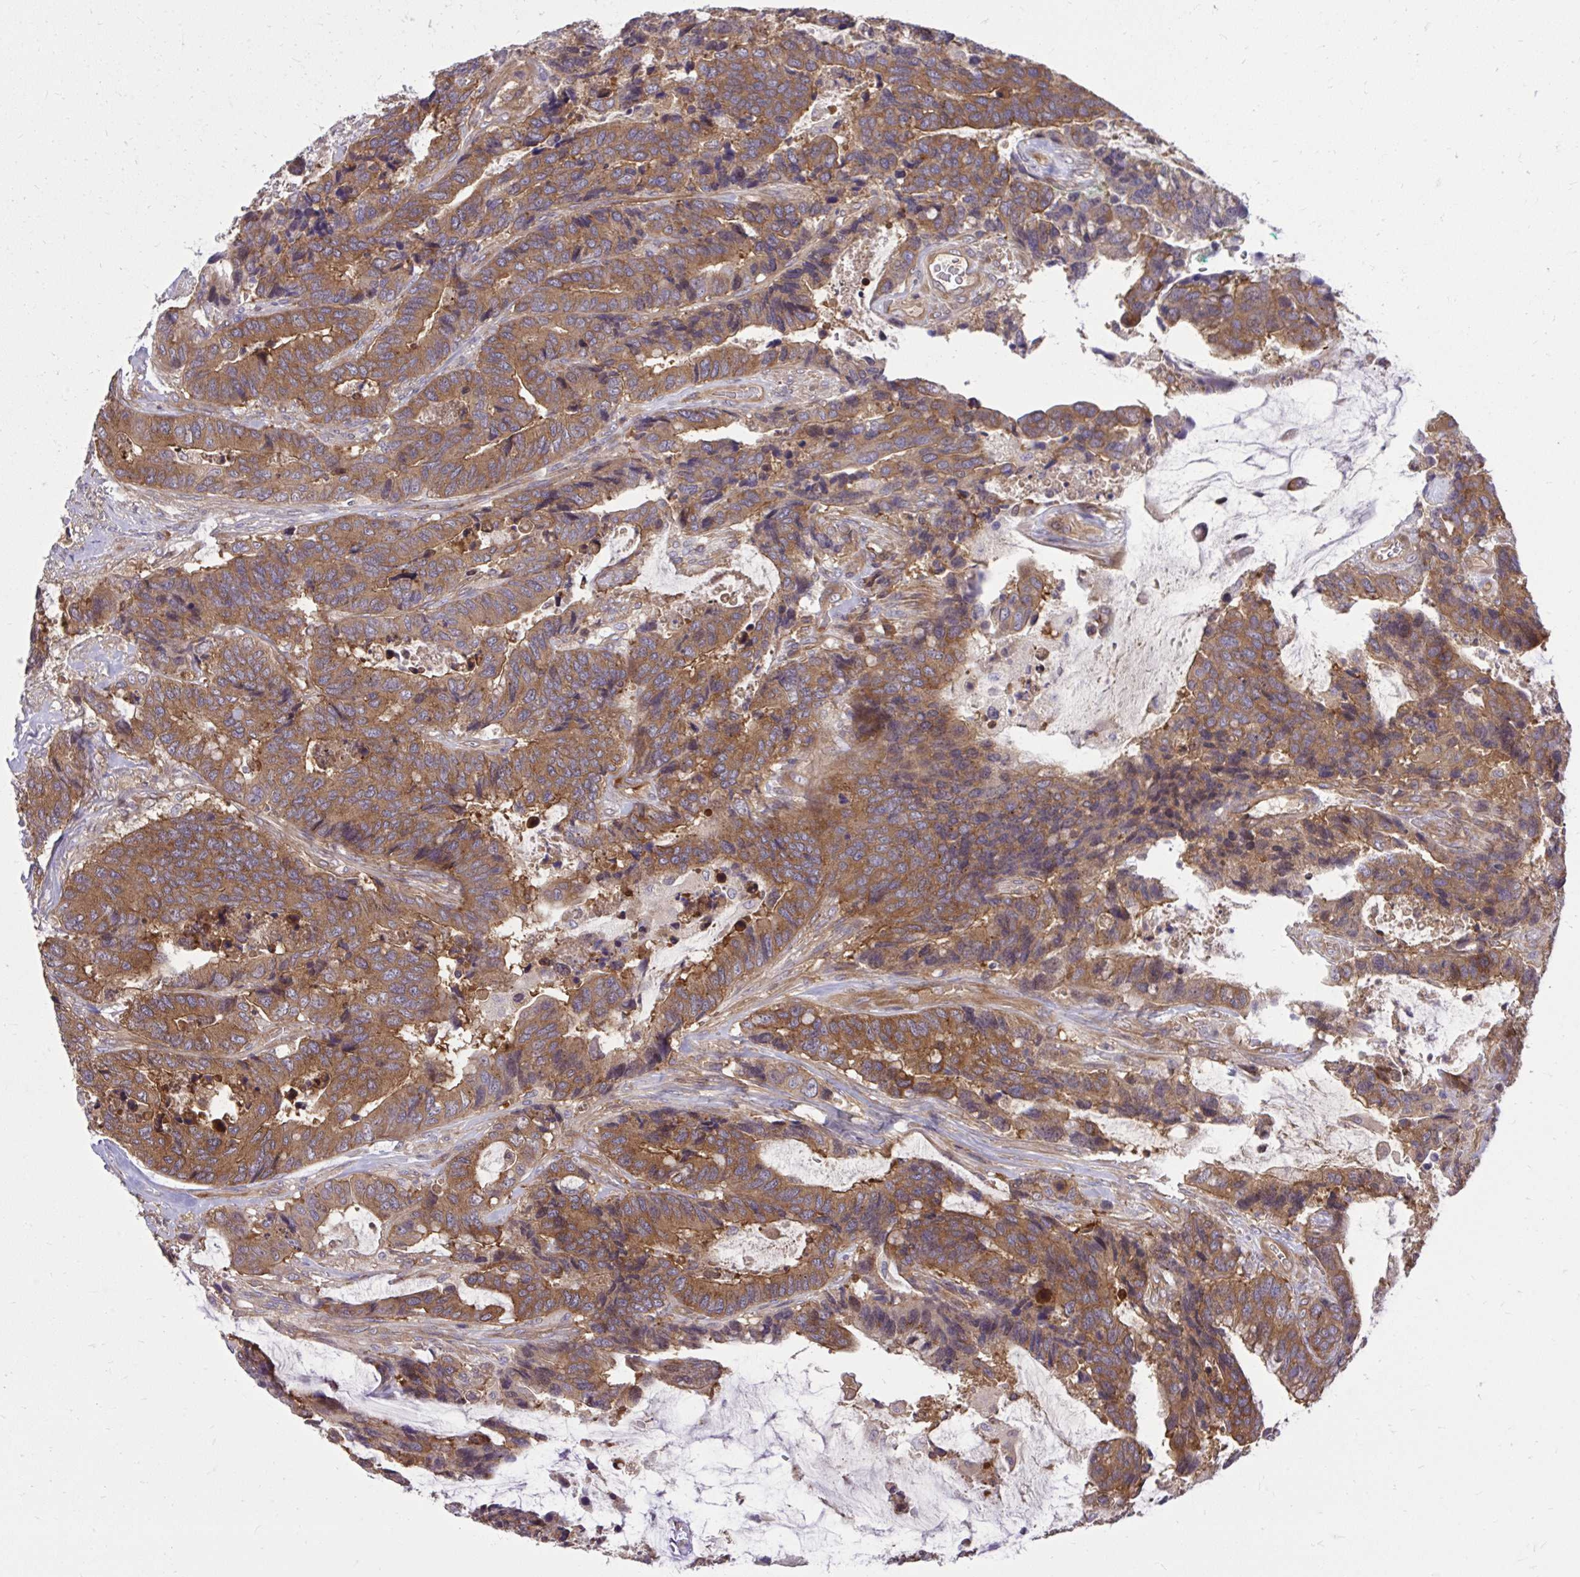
{"staining": {"intensity": "moderate", "quantity": ">75%", "location": "cytoplasmic/membranous"}, "tissue": "colorectal cancer", "cell_type": "Tumor cells", "image_type": "cancer", "snomed": [{"axis": "morphology", "description": "Adenocarcinoma, NOS"}, {"axis": "topography", "description": "Rectum"}], "caption": "About >75% of tumor cells in human colorectal cancer show moderate cytoplasmic/membranous protein positivity as visualized by brown immunohistochemical staining.", "gene": "PPP5C", "patient": {"sex": "female", "age": 59}}